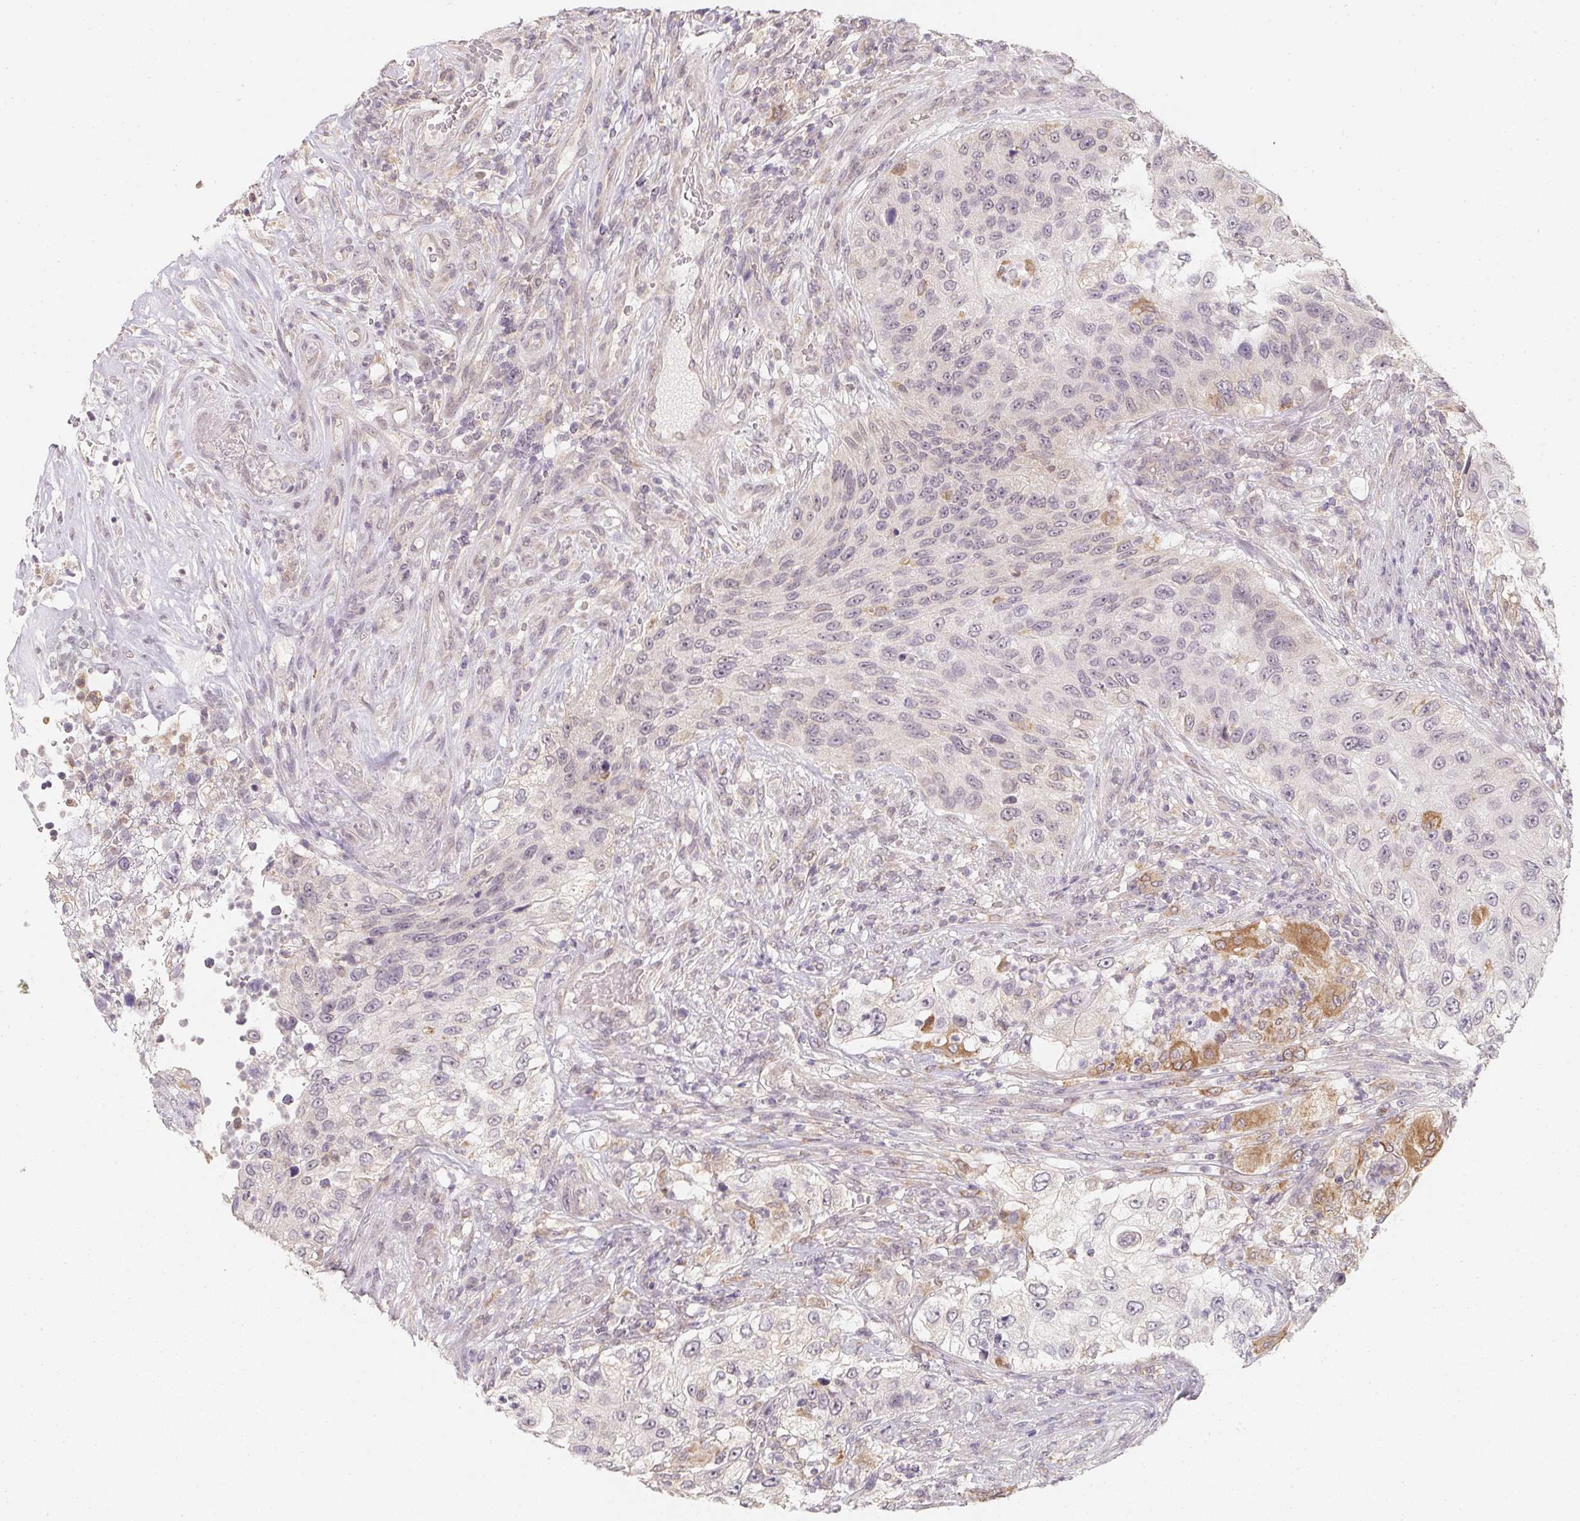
{"staining": {"intensity": "negative", "quantity": "none", "location": "none"}, "tissue": "urothelial cancer", "cell_type": "Tumor cells", "image_type": "cancer", "snomed": [{"axis": "morphology", "description": "Urothelial carcinoma, High grade"}, {"axis": "topography", "description": "Urinary bladder"}], "caption": "The image shows no staining of tumor cells in urothelial cancer.", "gene": "SOAT1", "patient": {"sex": "female", "age": 60}}